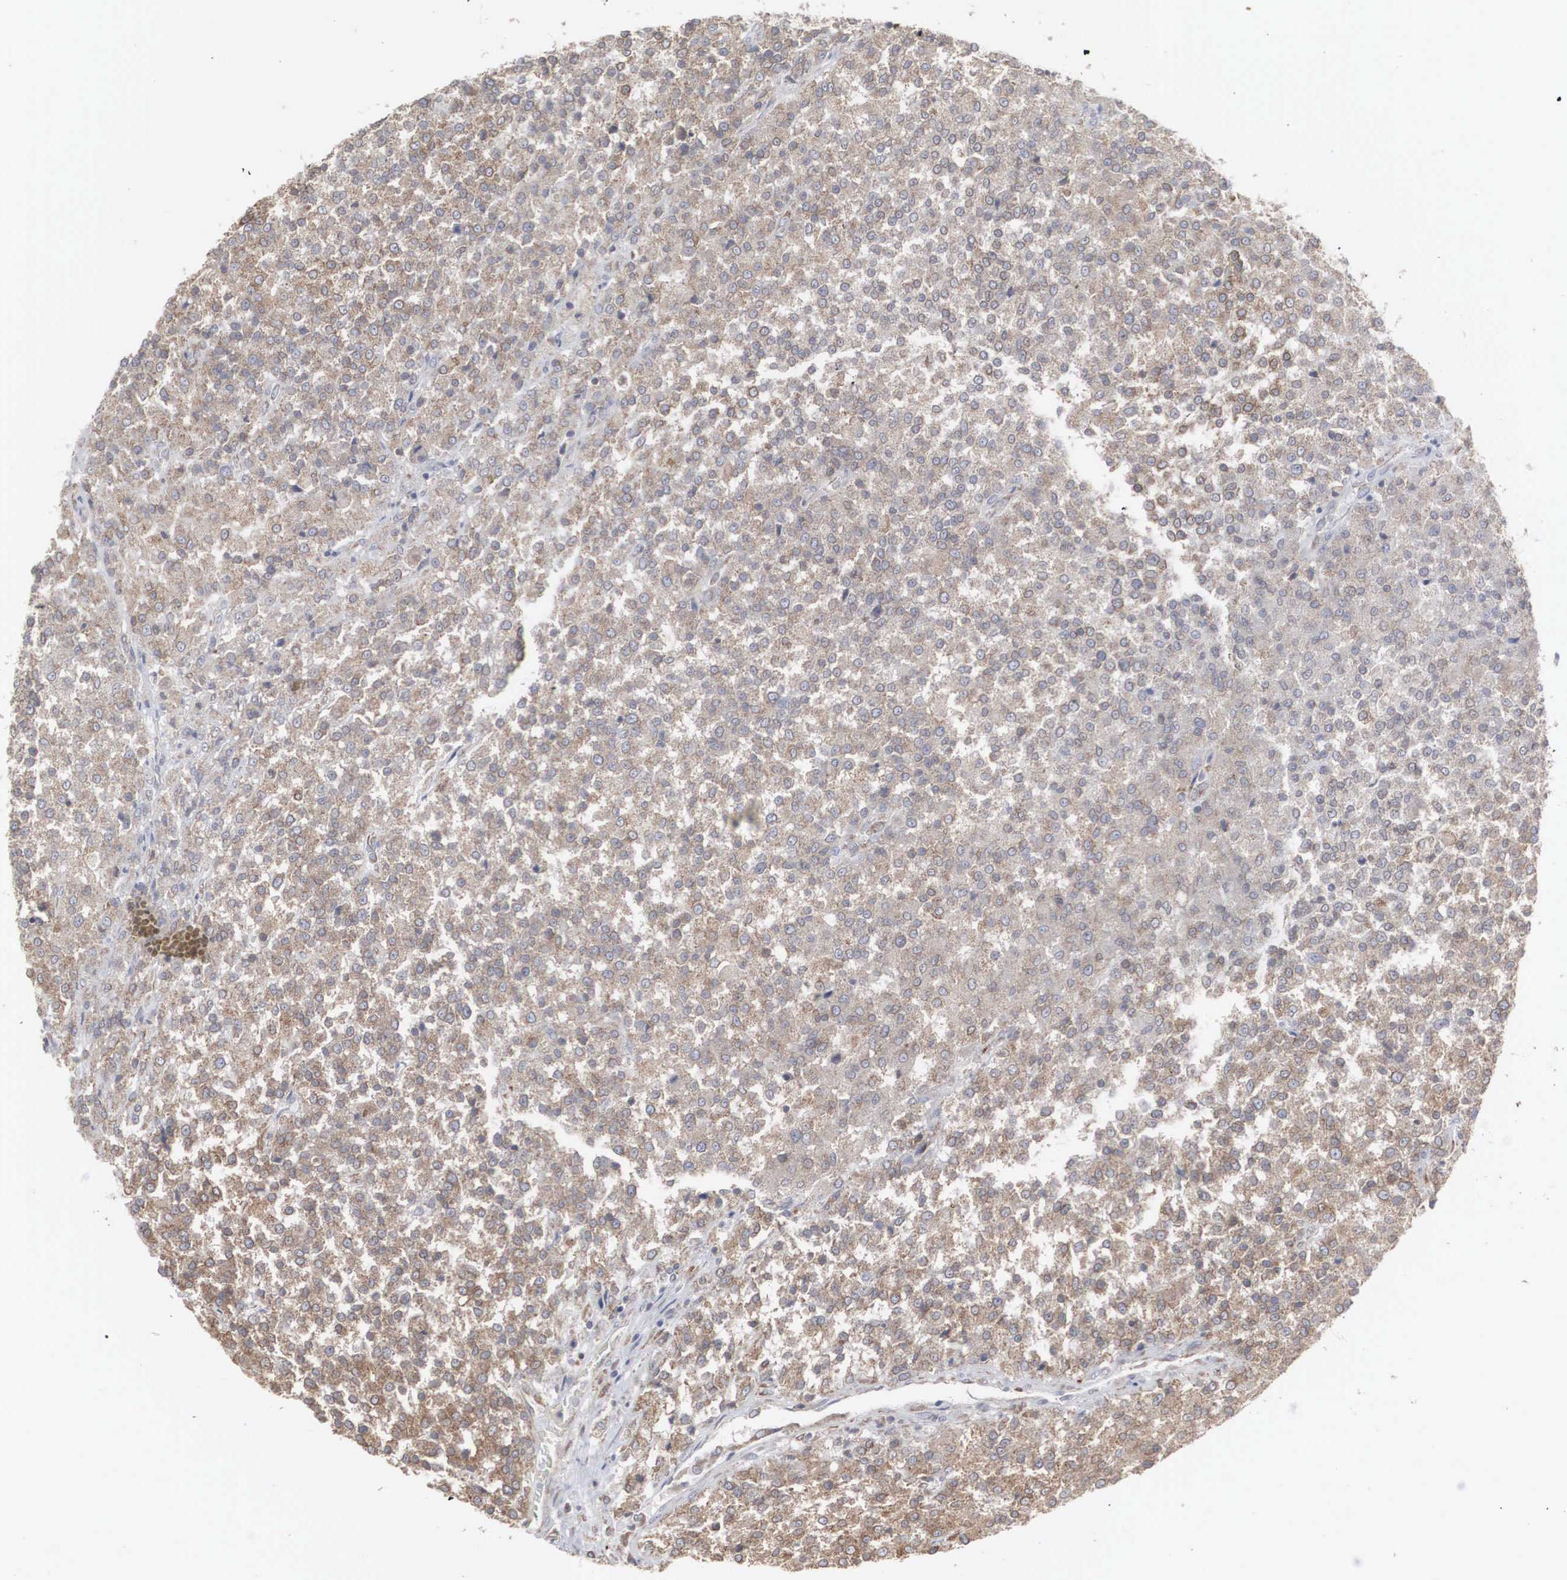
{"staining": {"intensity": "weak", "quantity": "<25%", "location": "cytoplasmic/membranous"}, "tissue": "testis cancer", "cell_type": "Tumor cells", "image_type": "cancer", "snomed": [{"axis": "morphology", "description": "Seminoma, NOS"}, {"axis": "topography", "description": "Testis"}], "caption": "The immunohistochemistry micrograph has no significant staining in tumor cells of seminoma (testis) tissue.", "gene": "MIA2", "patient": {"sex": "male", "age": 59}}